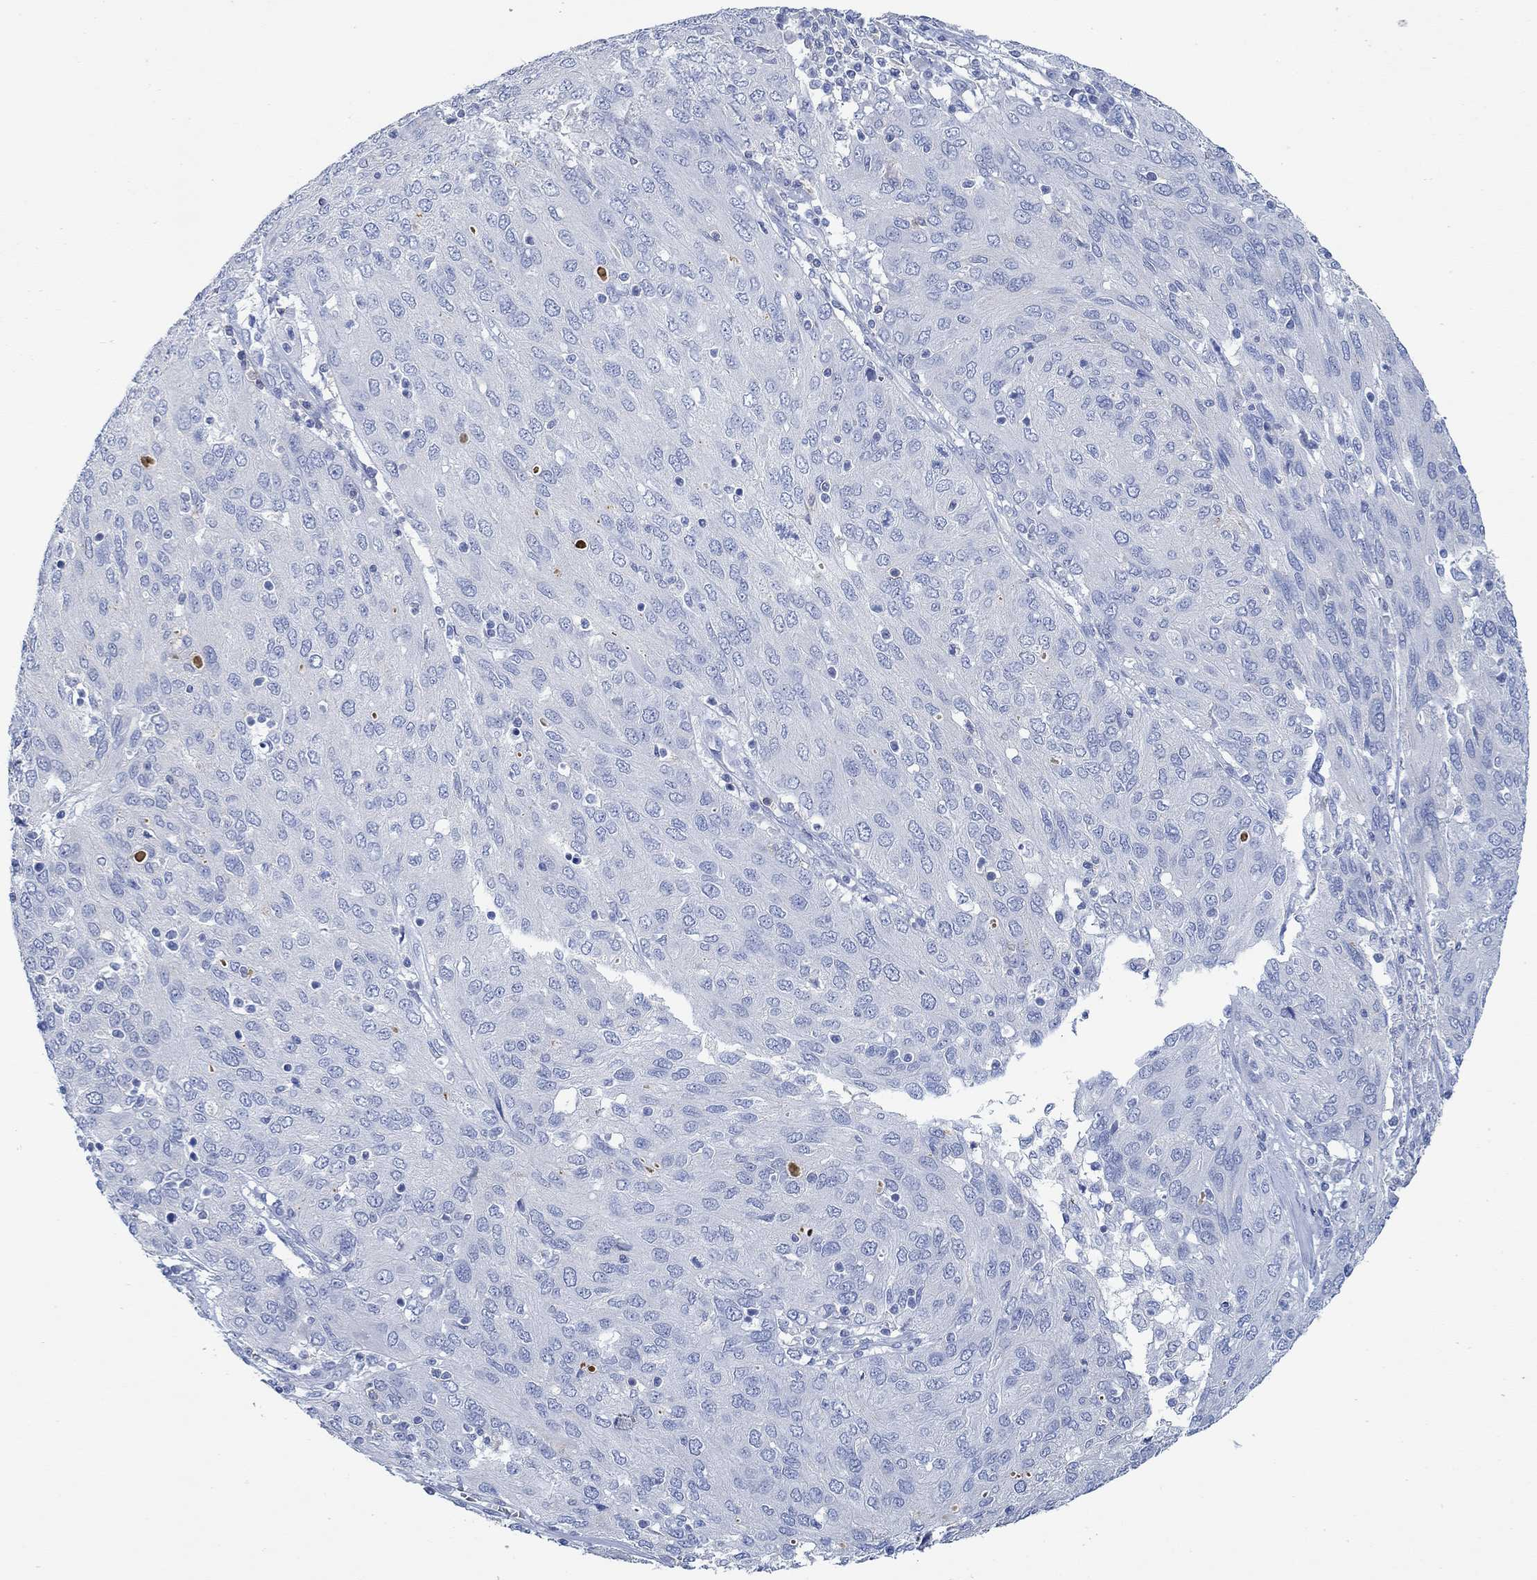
{"staining": {"intensity": "negative", "quantity": "none", "location": "none"}, "tissue": "ovarian cancer", "cell_type": "Tumor cells", "image_type": "cancer", "snomed": [{"axis": "morphology", "description": "Carcinoma, endometroid"}, {"axis": "topography", "description": "Ovary"}], "caption": "Tumor cells show no significant positivity in ovarian endometroid carcinoma. (DAB IHC with hematoxylin counter stain).", "gene": "PPP1R17", "patient": {"sex": "female", "age": 50}}